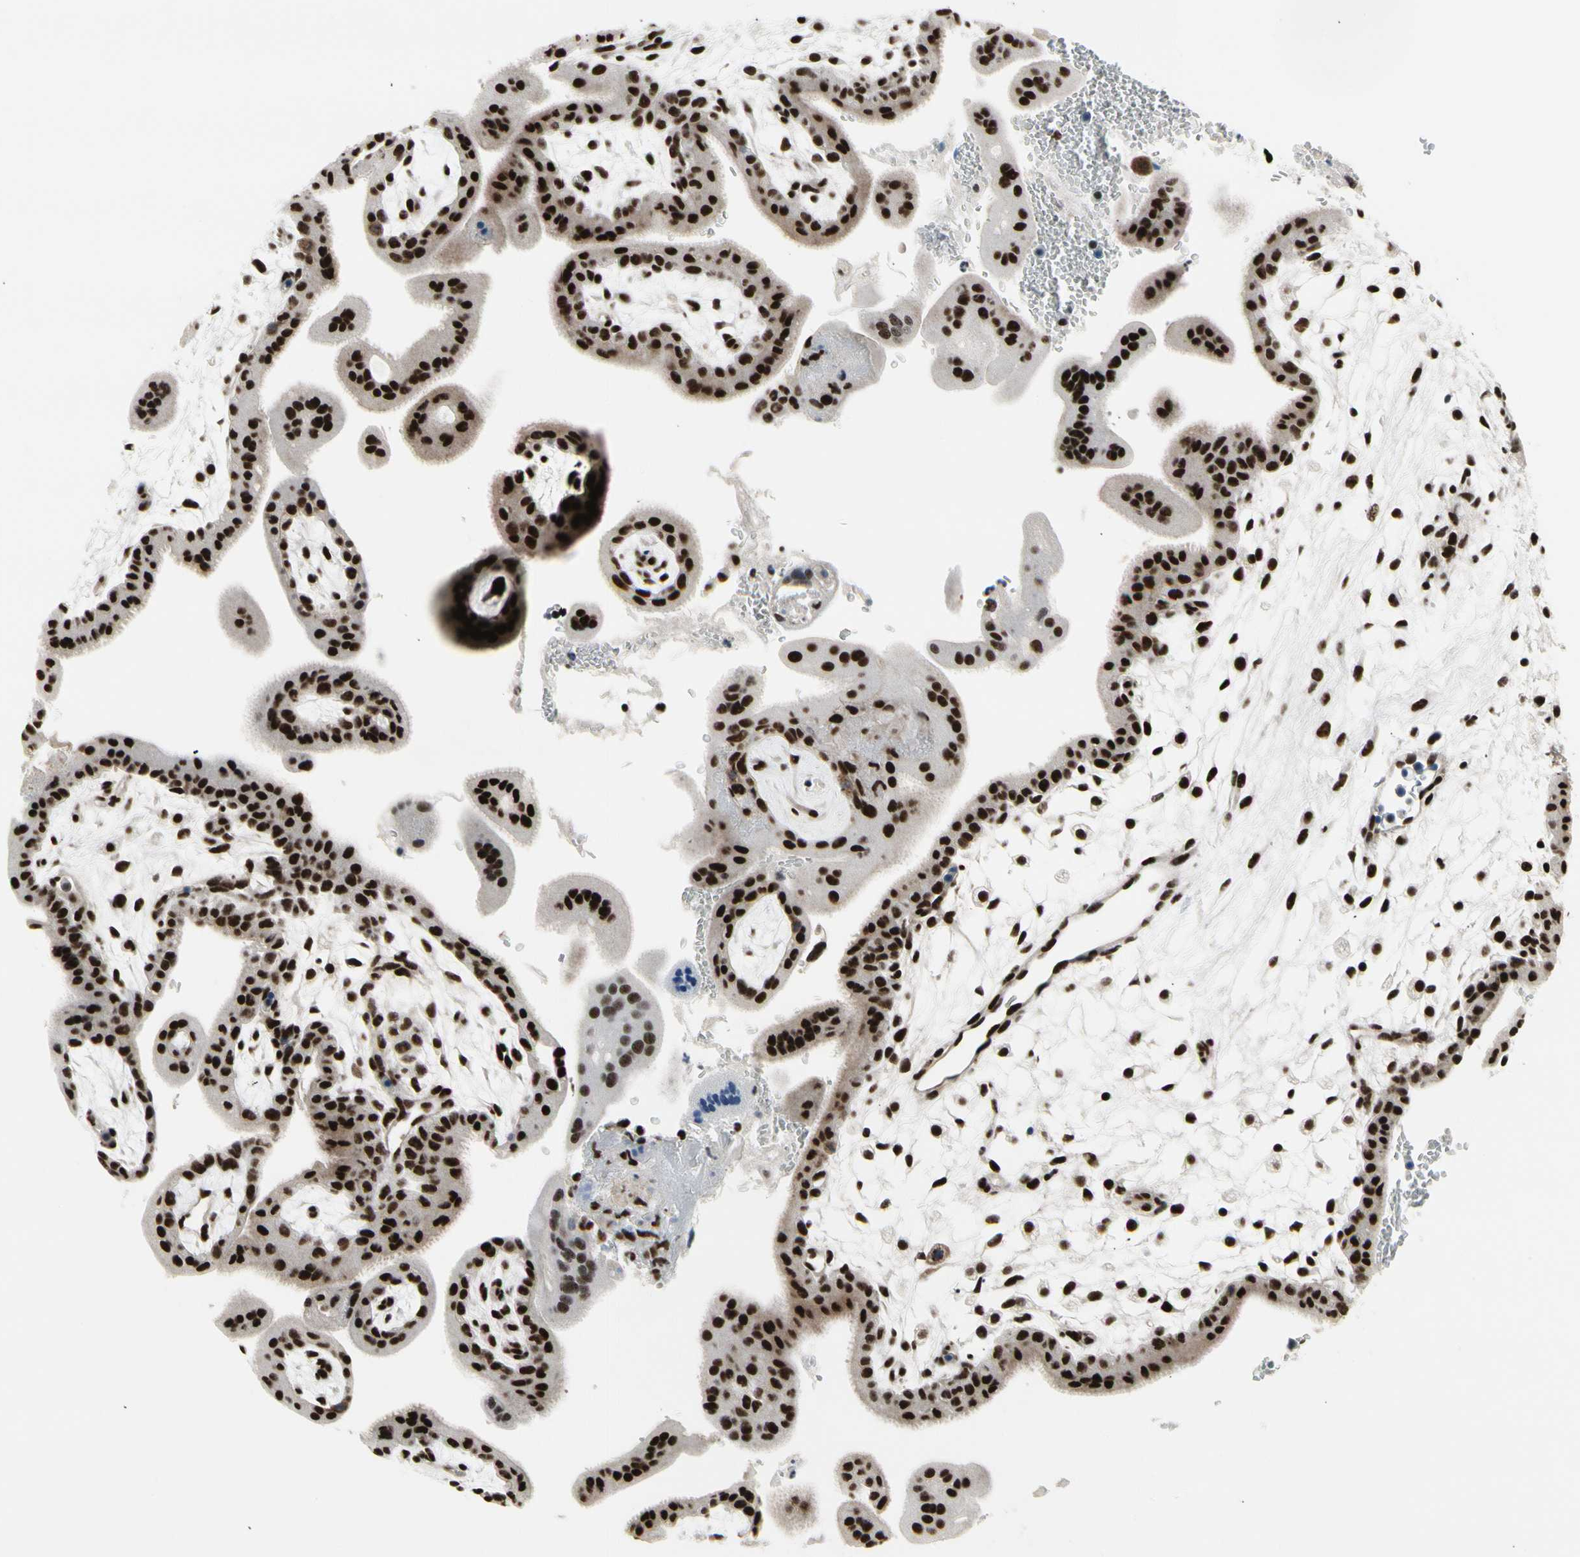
{"staining": {"intensity": "strong", "quantity": ">75%", "location": "nuclear"}, "tissue": "placenta", "cell_type": "Decidual cells", "image_type": "normal", "snomed": [{"axis": "morphology", "description": "Normal tissue, NOS"}, {"axis": "topography", "description": "Placenta"}], "caption": "Immunohistochemical staining of unremarkable human placenta displays >75% levels of strong nuclear protein positivity in approximately >75% of decidual cells.", "gene": "SRSF11", "patient": {"sex": "female", "age": 35}}